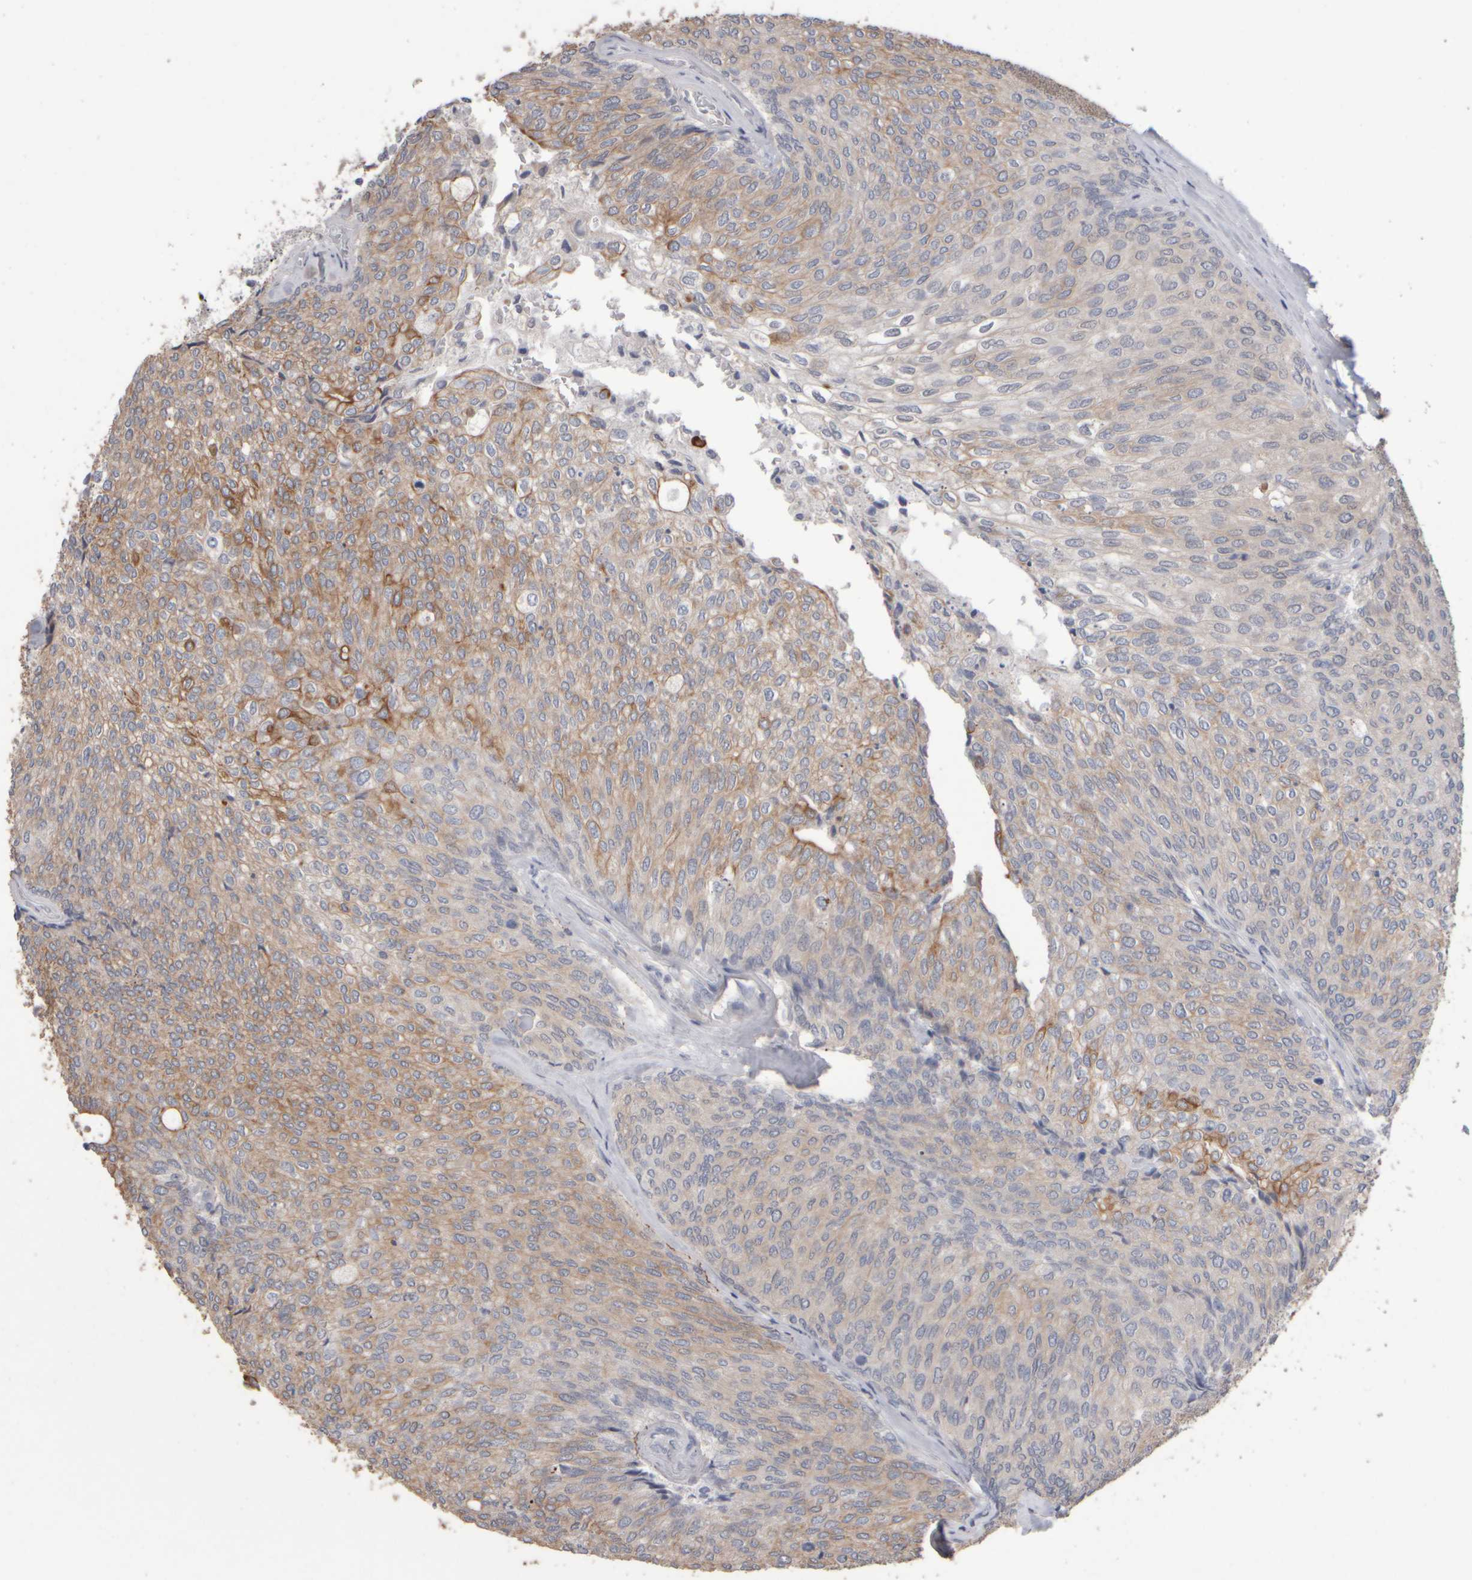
{"staining": {"intensity": "moderate", "quantity": ">75%", "location": "cytoplasmic/membranous"}, "tissue": "urothelial cancer", "cell_type": "Tumor cells", "image_type": "cancer", "snomed": [{"axis": "morphology", "description": "Urothelial carcinoma, Low grade"}, {"axis": "topography", "description": "Urinary bladder"}], "caption": "Moderate cytoplasmic/membranous expression is present in about >75% of tumor cells in urothelial cancer.", "gene": "EPHX2", "patient": {"sex": "female", "age": 79}}